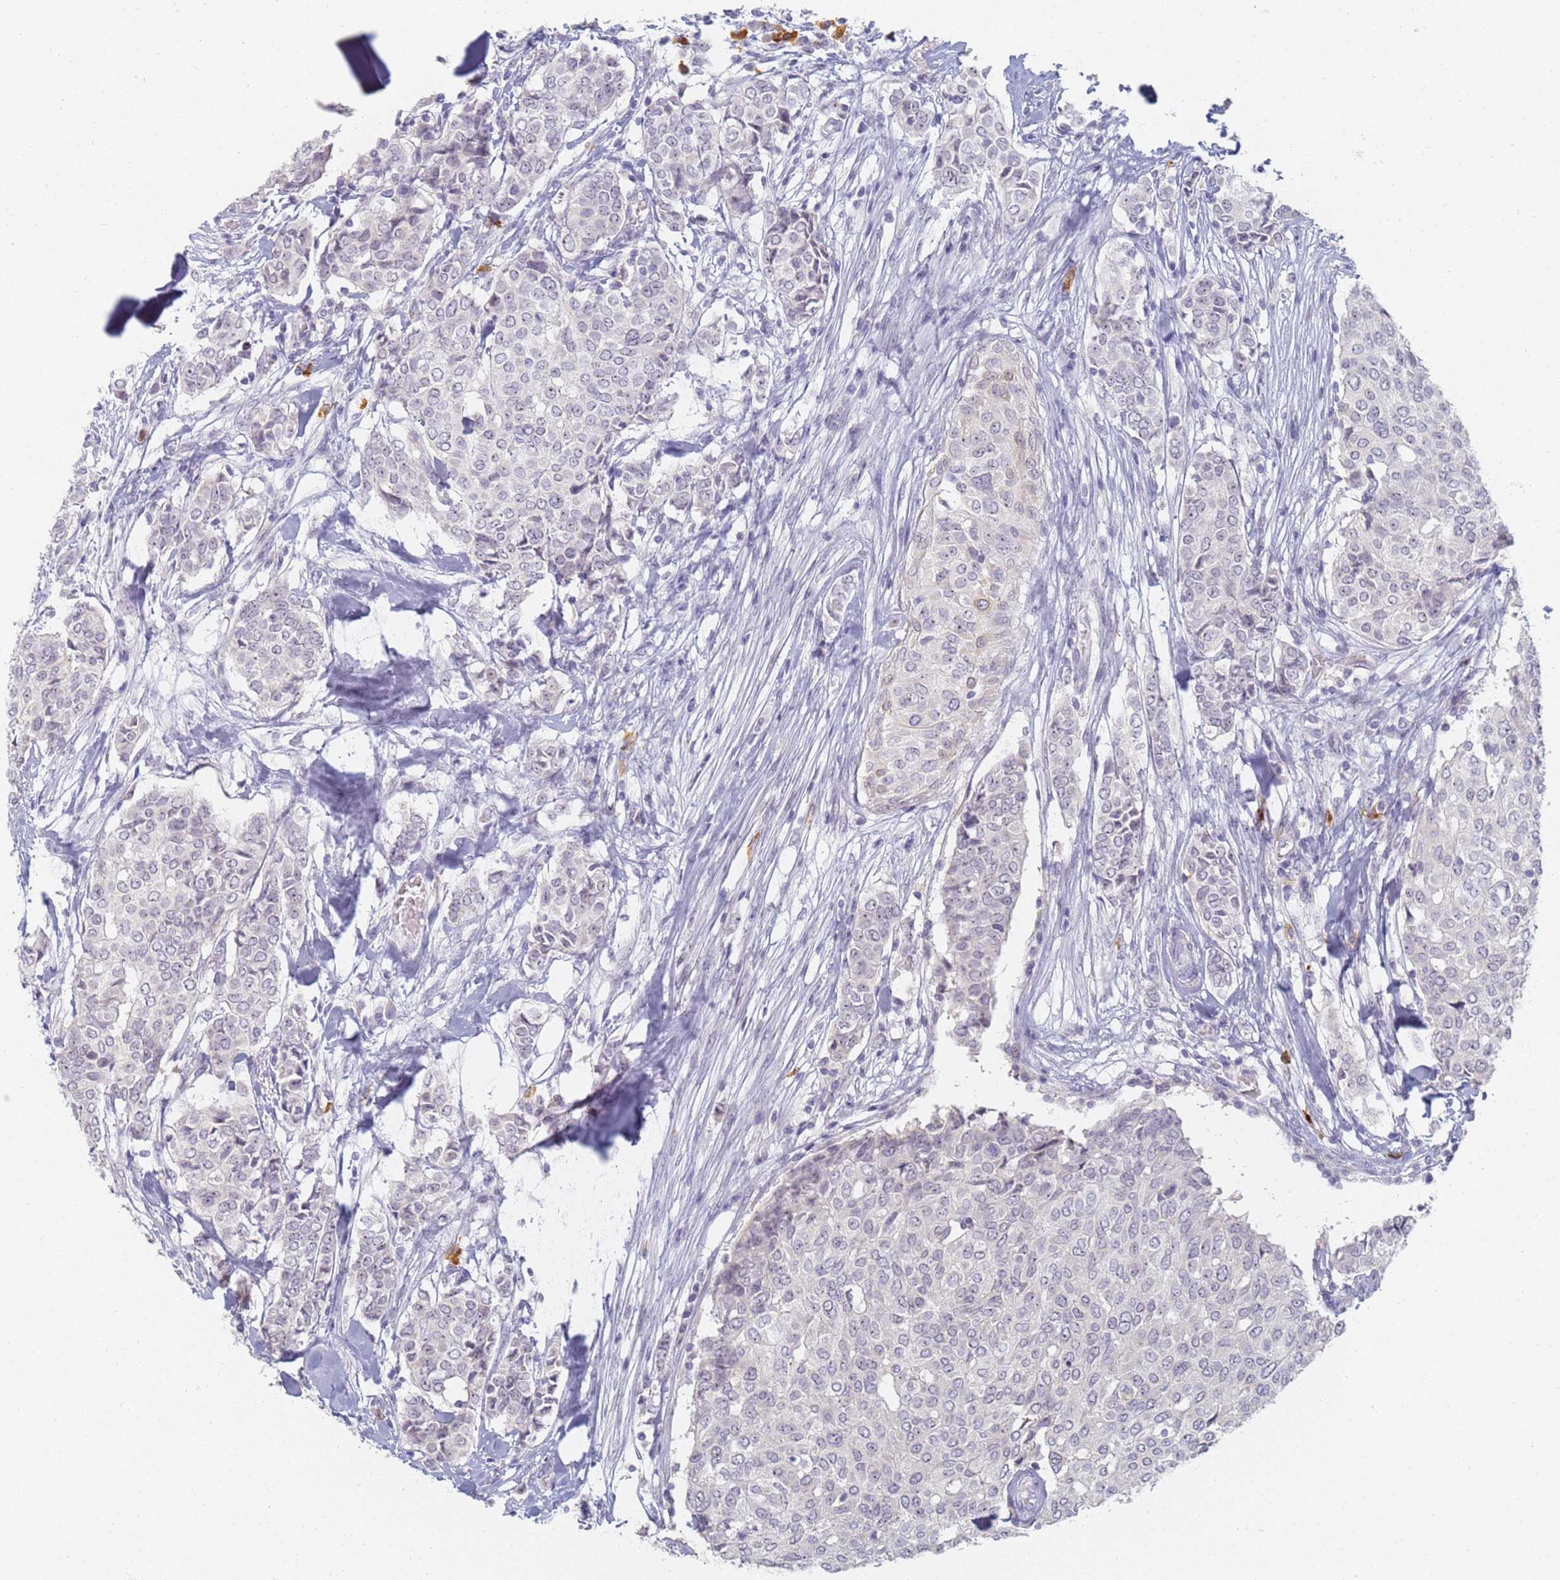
{"staining": {"intensity": "negative", "quantity": "none", "location": "none"}, "tissue": "breast cancer", "cell_type": "Tumor cells", "image_type": "cancer", "snomed": [{"axis": "morphology", "description": "Lobular carcinoma"}, {"axis": "topography", "description": "Breast"}], "caption": "IHC histopathology image of neoplastic tissue: breast lobular carcinoma stained with DAB reveals no significant protein expression in tumor cells. The staining was performed using DAB to visualize the protein expression in brown, while the nuclei were stained in blue with hematoxylin (Magnification: 20x).", "gene": "SLC38A9", "patient": {"sex": "female", "age": 51}}